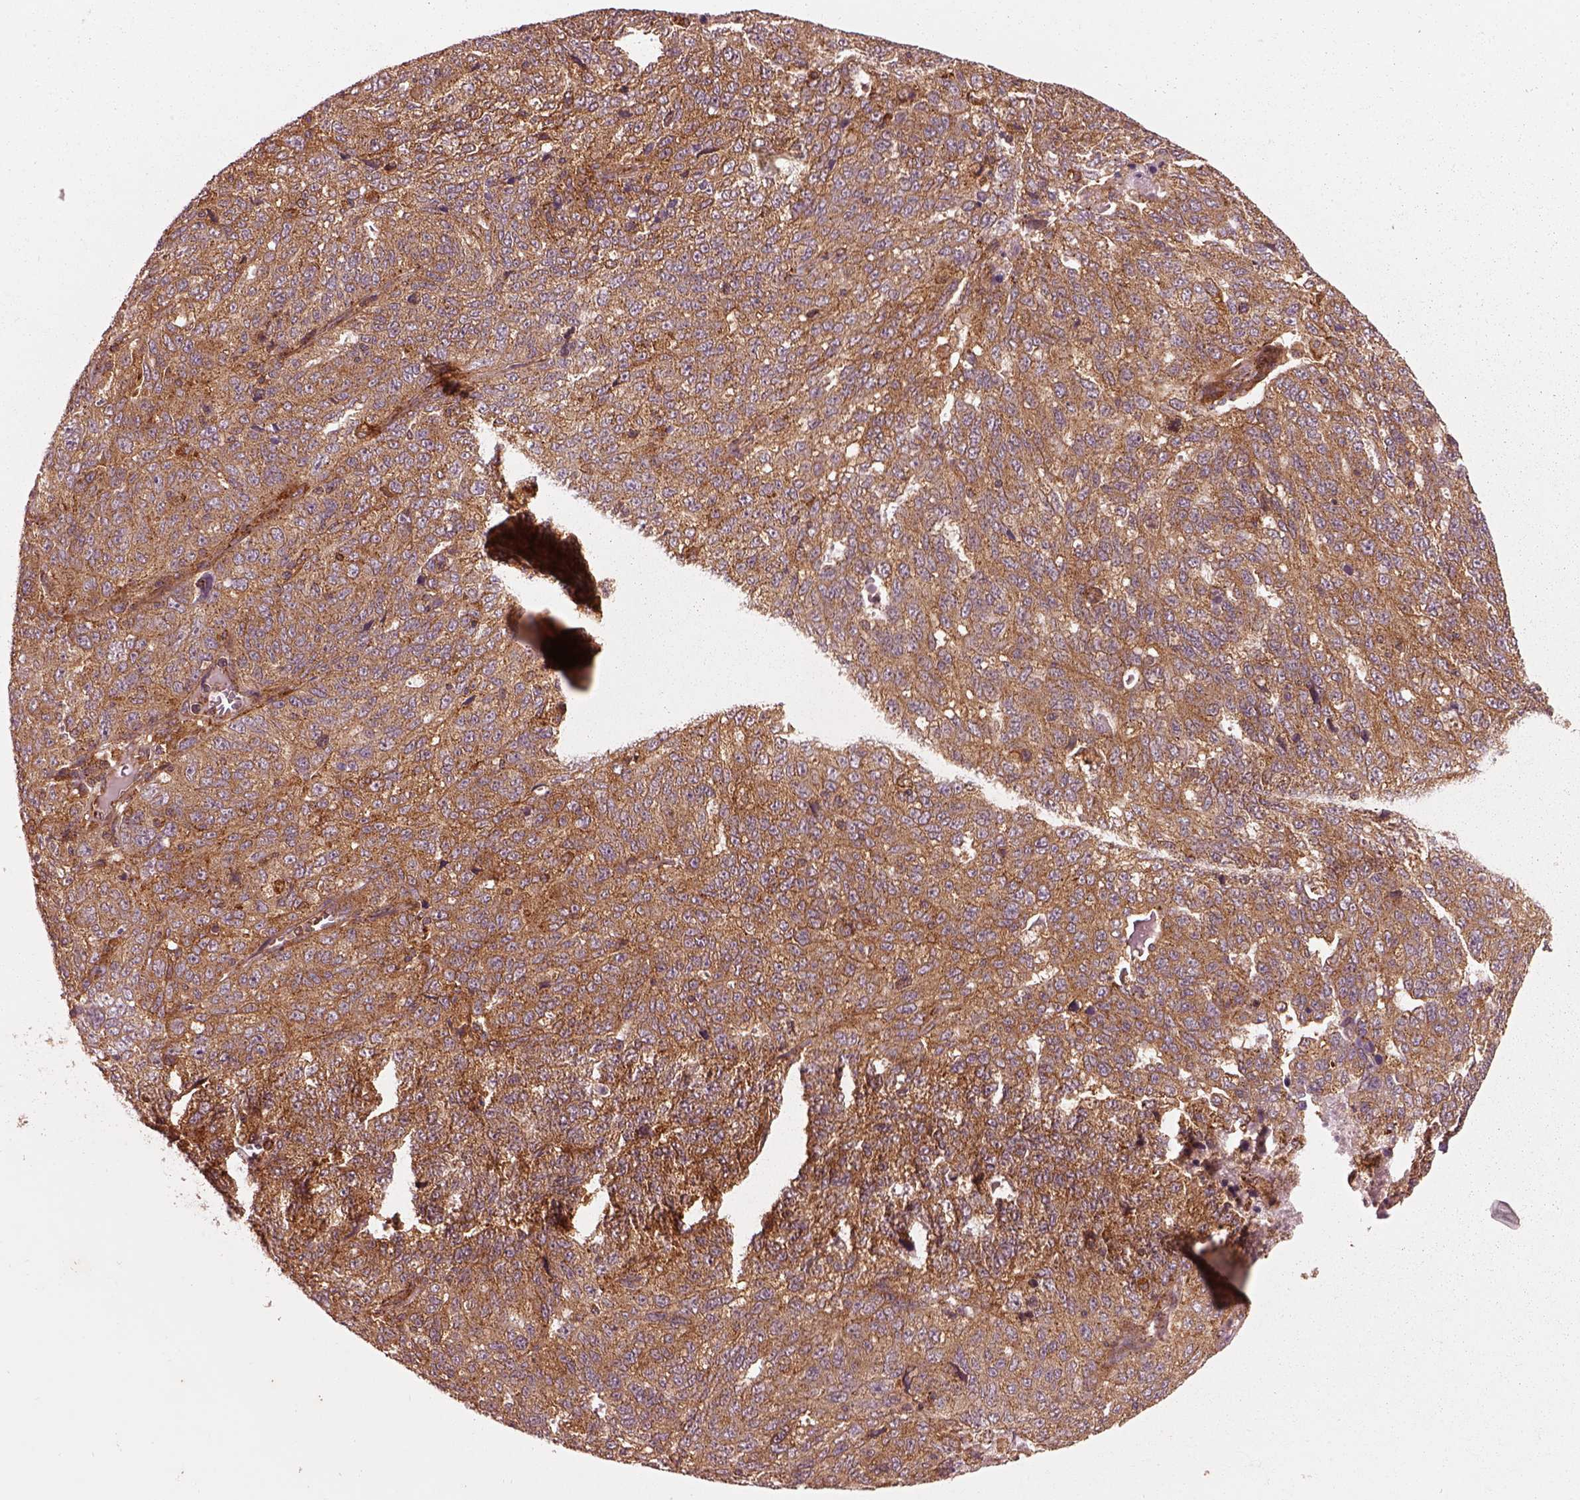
{"staining": {"intensity": "moderate", "quantity": "25%-75%", "location": "cytoplasmic/membranous"}, "tissue": "ovarian cancer", "cell_type": "Tumor cells", "image_type": "cancer", "snomed": [{"axis": "morphology", "description": "Cystadenocarcinoma, serous, NOS"}, {"axis": "topography", "description": "Ovary"}], "caption": "A photomicrograph of human serous cystadenocarcinoma (ovarian) stained for a protein displays moderate cytoplasmic/membranous brown staining in tumor cells.", "gene": "WASHC2A", "patient": {"sex": "female", "age": 71}}